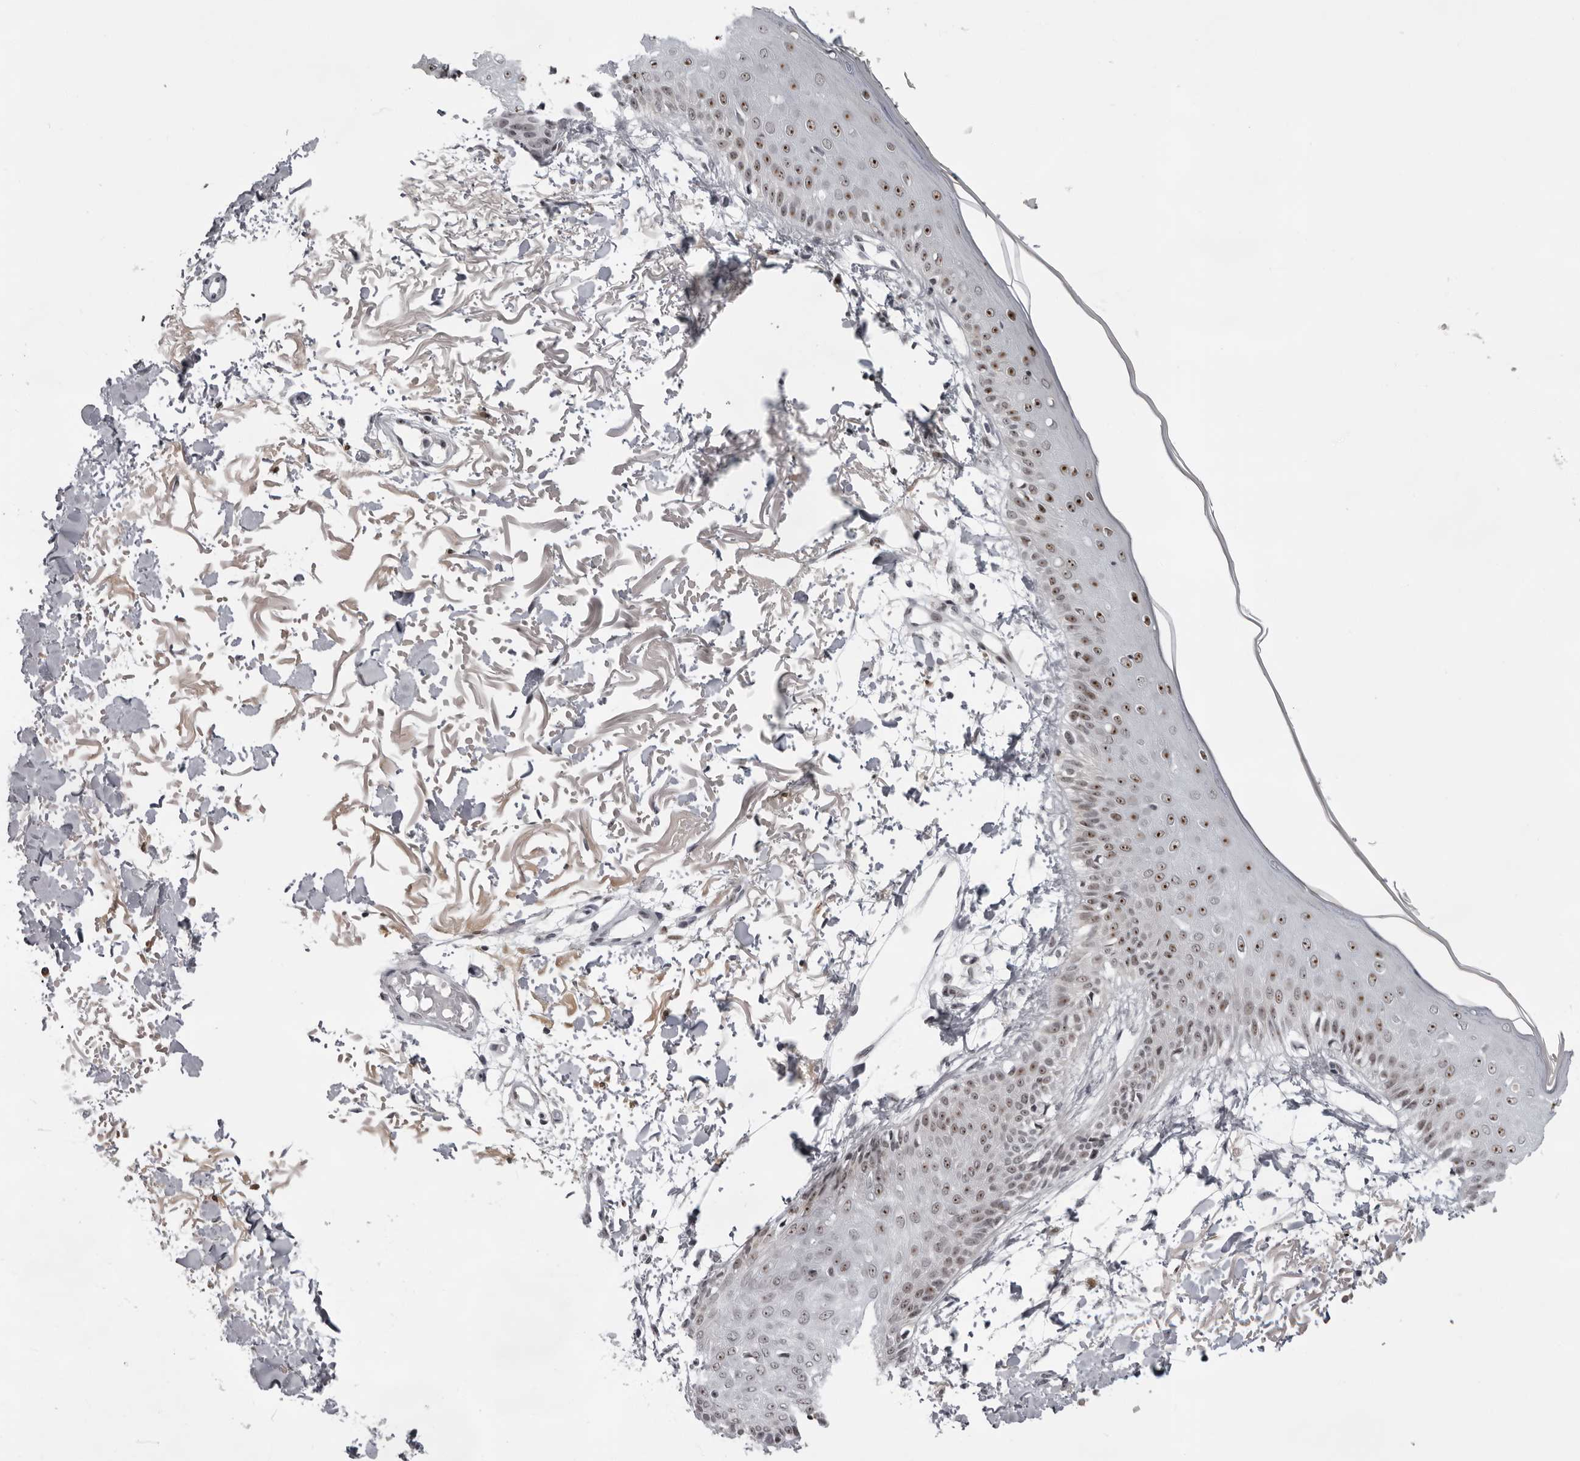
{"staining": {"intensity": "negative", "quantity": "none", "location": "none"}, "tissue": "skin", "cell_type": "Fibroblasts", "image_type": "normal", "snomed": [{"axis": "morphology", "description": "Normal tissue, NOS"}, {"axis": "morphology", "description": "Squamous cell carcinoma, NOS"}, {"axis": "topography", "description": "Skin"}, {"axis": "topography", "description": "Peripheral nerve tissue"}], "caption": "A high-resolution micrograph shows IHC staining of benign skin, which demonstrates no significant expression in fibroblasts. (Brightfield microscopy of DAB (3,3'-diaminobenzidine) immunohistochemistry at high magnification).", "gene": "EXOSC10", "patient": {"sex": "male", "age": 83}}